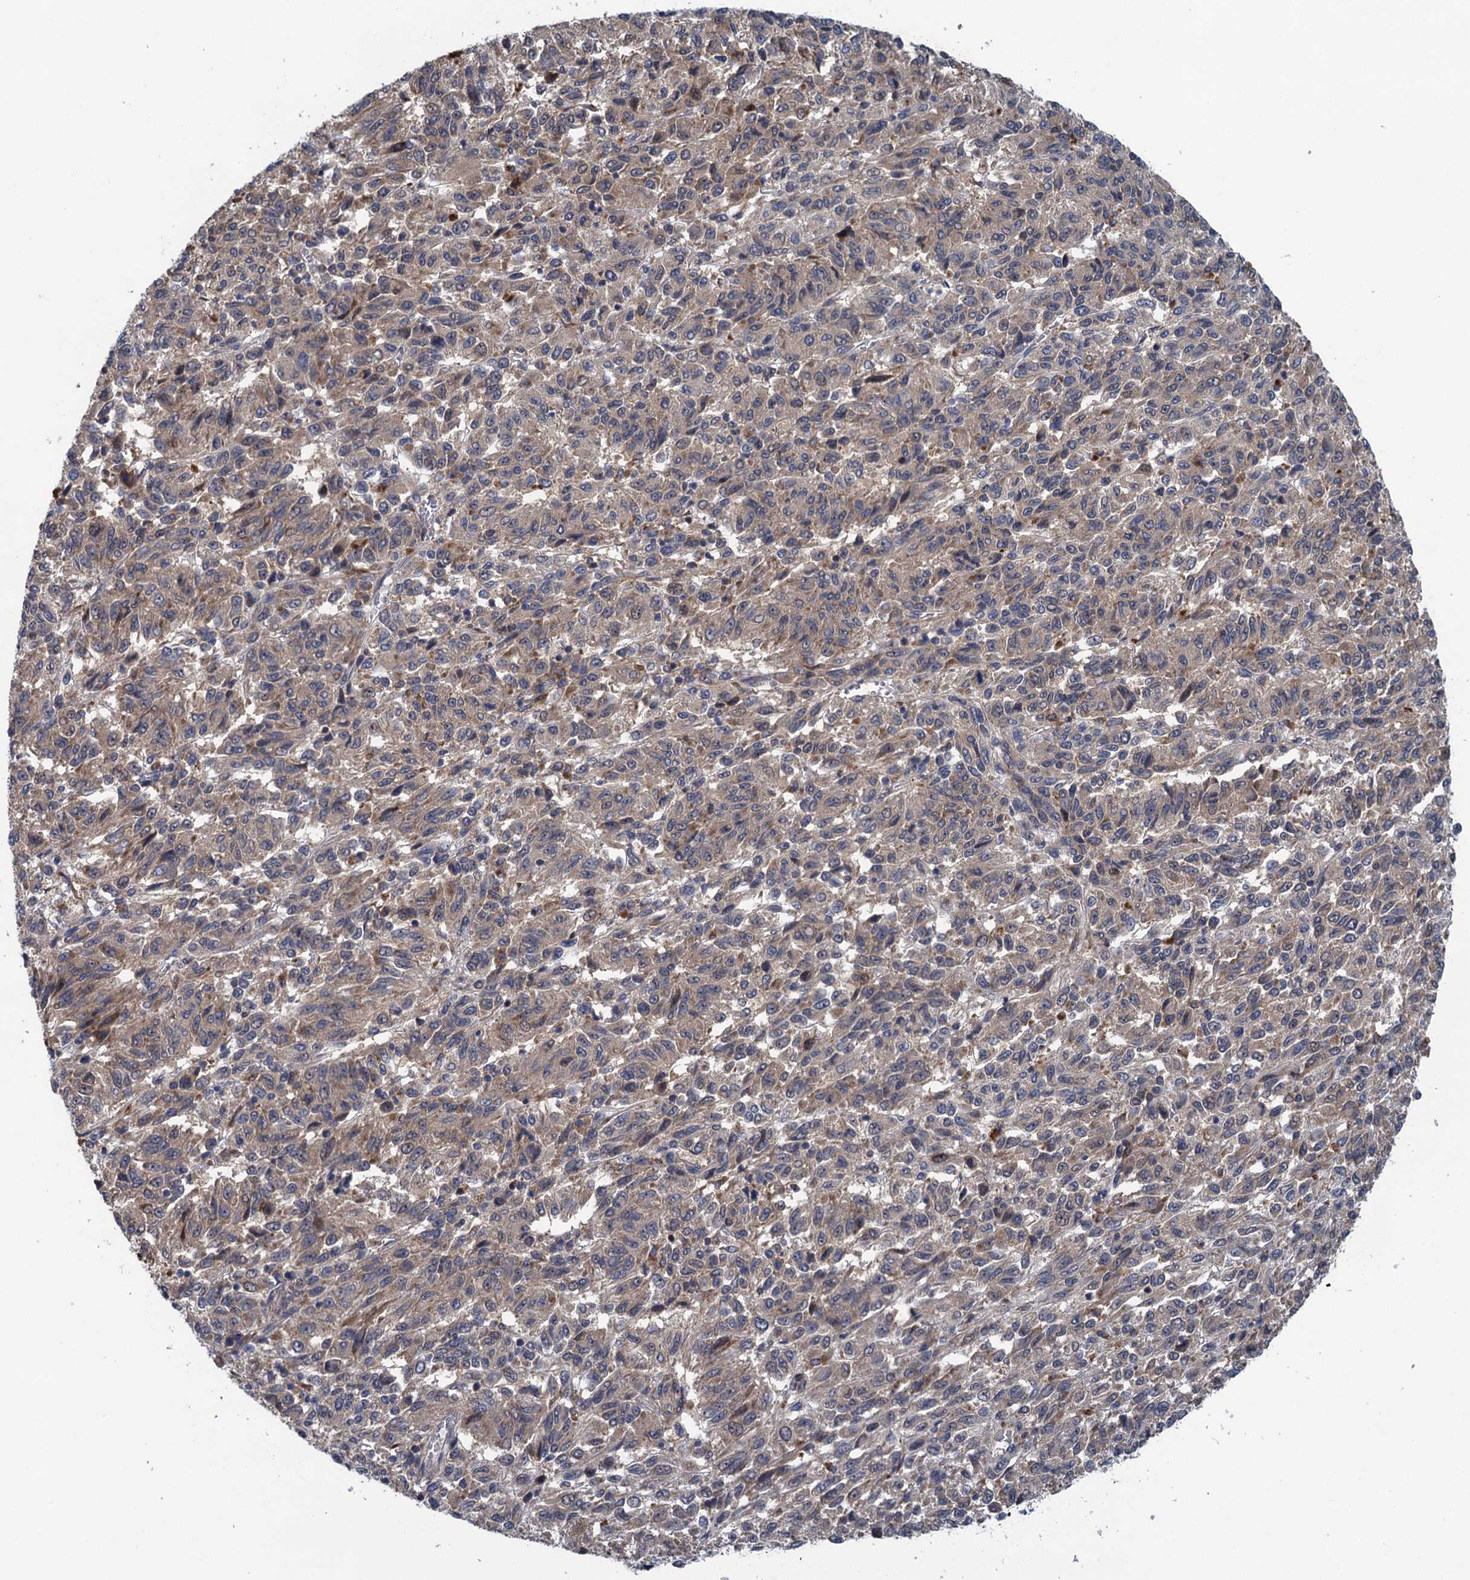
{"staining": {"intensity": "weak", "quantity": "25%-75%", "location": "cytoplasmic/membranous"}, "tissue": "melanoma", "cell_type": "Tumor cells", "image_type": "cancer", "snomed": [{"axis": "morphology", "description": "Malignant melanoma, Metastatic site"}, {"axis": "topography", "description": "Lung"}], "caption": "High-power microscopy captured an immunohistochemistry (IHC) micrograph of melanoma, revealing weak cytoplasmic/membranous positivity in approximately 25%-75% of tumor cells. (Brightfield microscopy of DAB IHC at high magnification).", "gene": "CNTN5", "patient": {"sex": "male", "age": 64}}